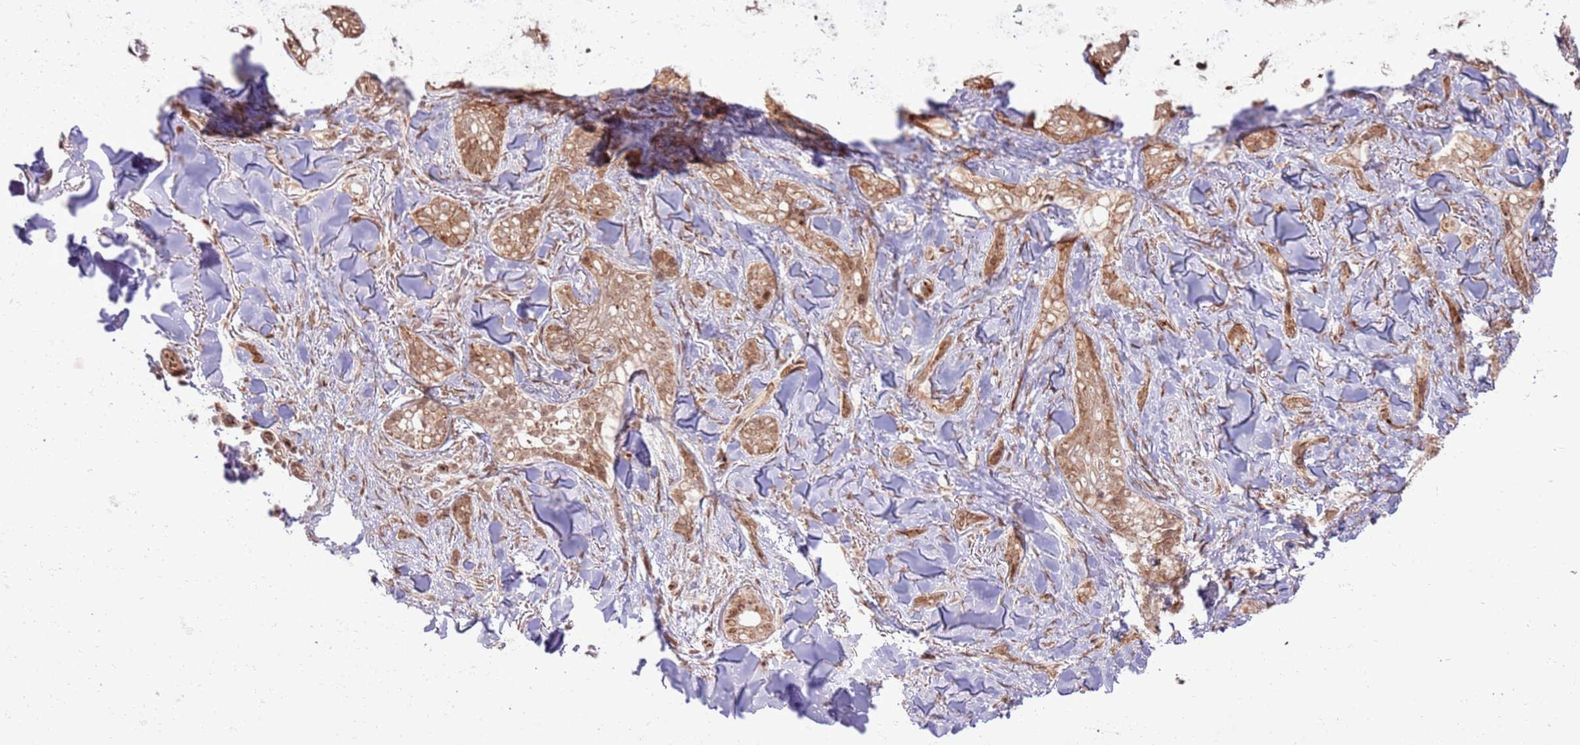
{"staining": {"intensity": "moderate", "quantity": ">75%", "location": "cytoplasmic/membranous"}, "tissue": "skin cancer", "cell_type": "Tumor cells", "image_type": "cancer", "snomed": [{"axis": "morphology", "description": "Basal cell carcinoma"}, {"axis": "topography", "description": "Skin"}], "caption": "Immunohistochemical staining of basal cell carcinoma (skin) shows medium levels of moderate cytoplasmic/membranous staining in approximately >75% of tumor cells.", "gene": "KLHL36", "patient": {"sex": "female", "age": 55}}